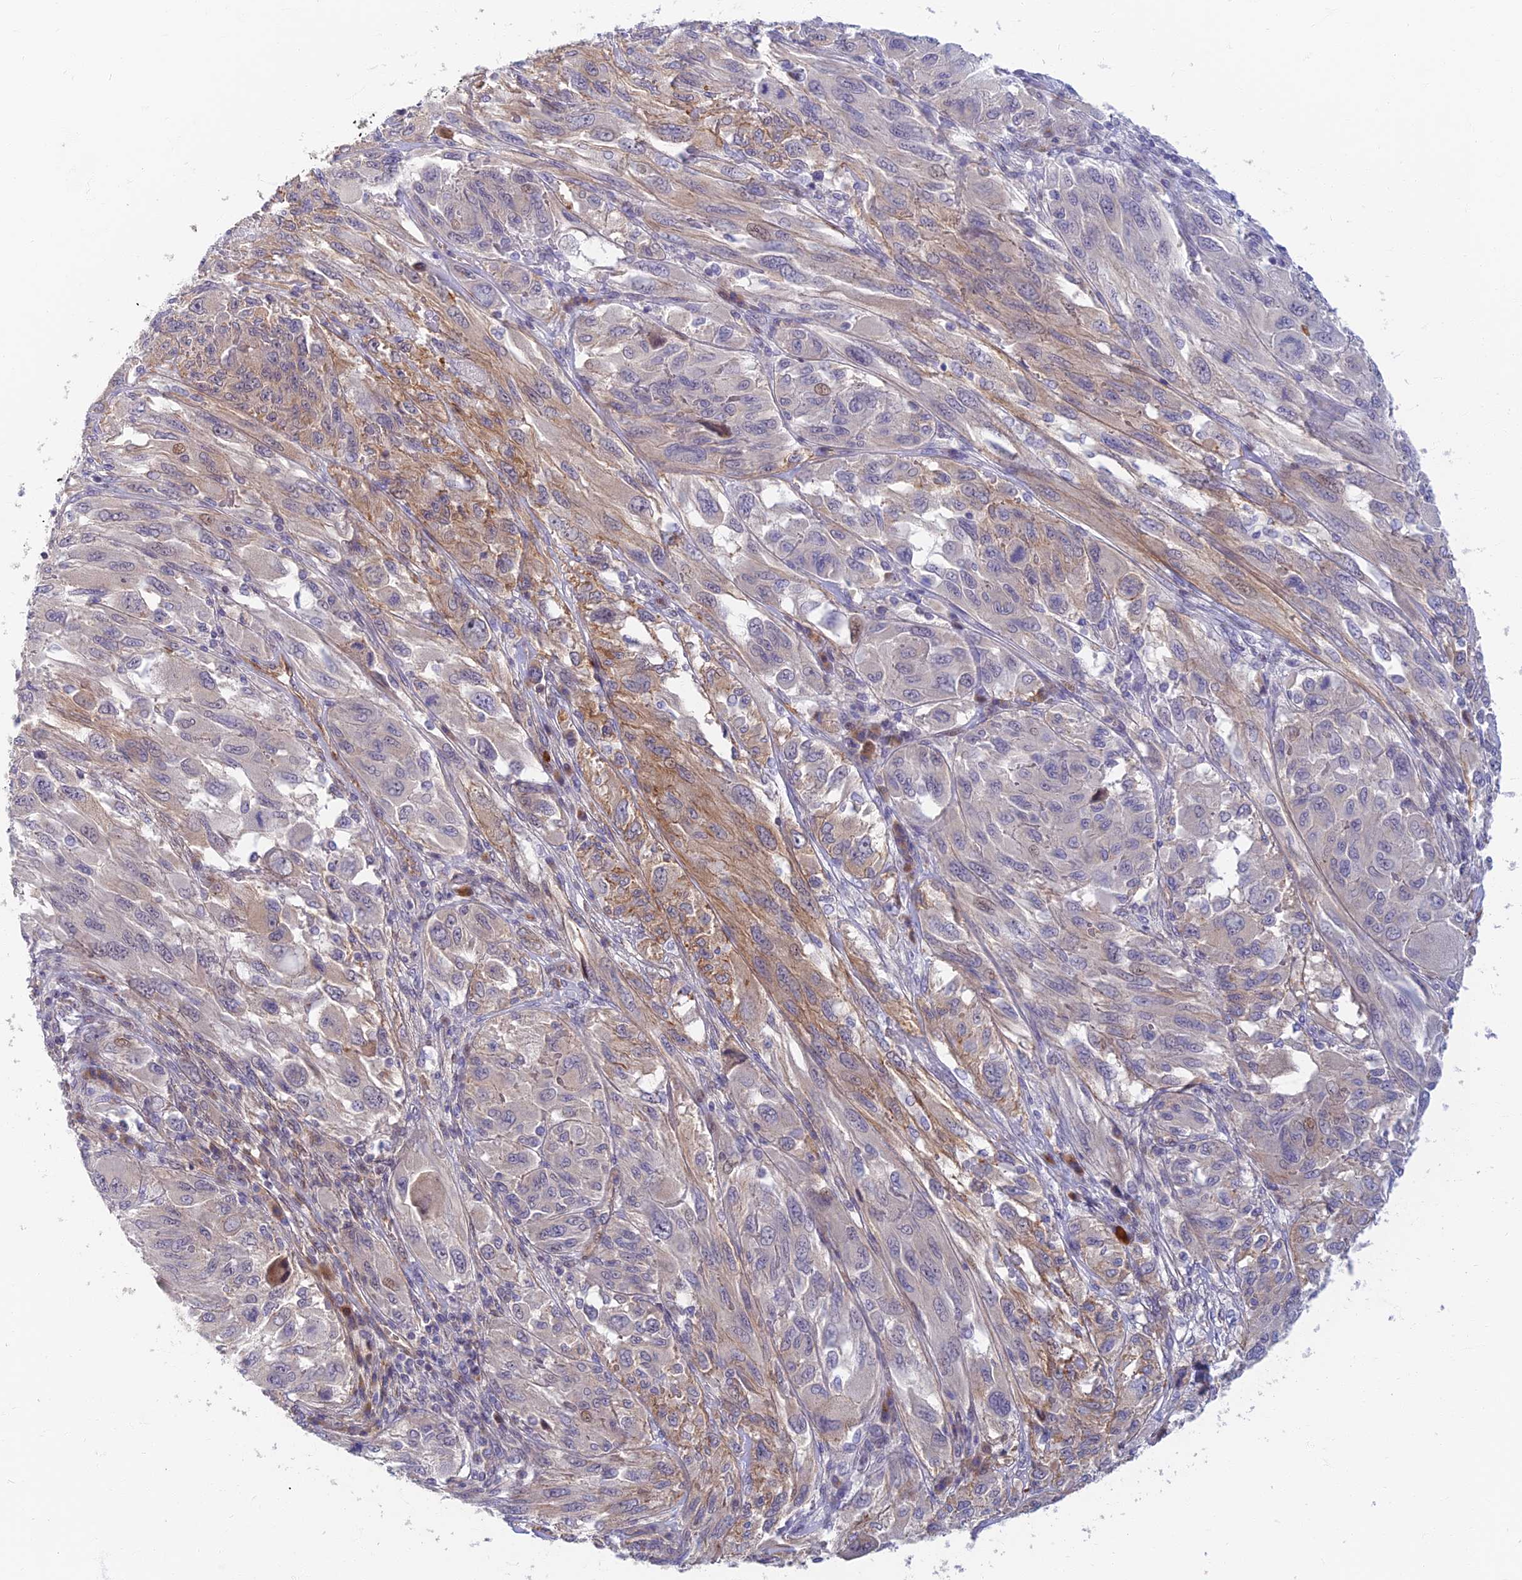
{"staining": {"intensity": "weak", "quantity": "<25%", "location": "cytoplasmic/membranous"}, "tissue": "melanoma", "cell_type": "Tumor cells", "image_type": "cancer", "snomed": [{"axis": "morphology", "description": "Malignant melanoma, NOS"}, {"axis": "topography", "description": "Skin"}], "caption": "Histopathology image shows no significant protein expression in tumor cells of melanoma.", "gene": "RHBDL2", "patient": {"sex": "female", "age": 91}}